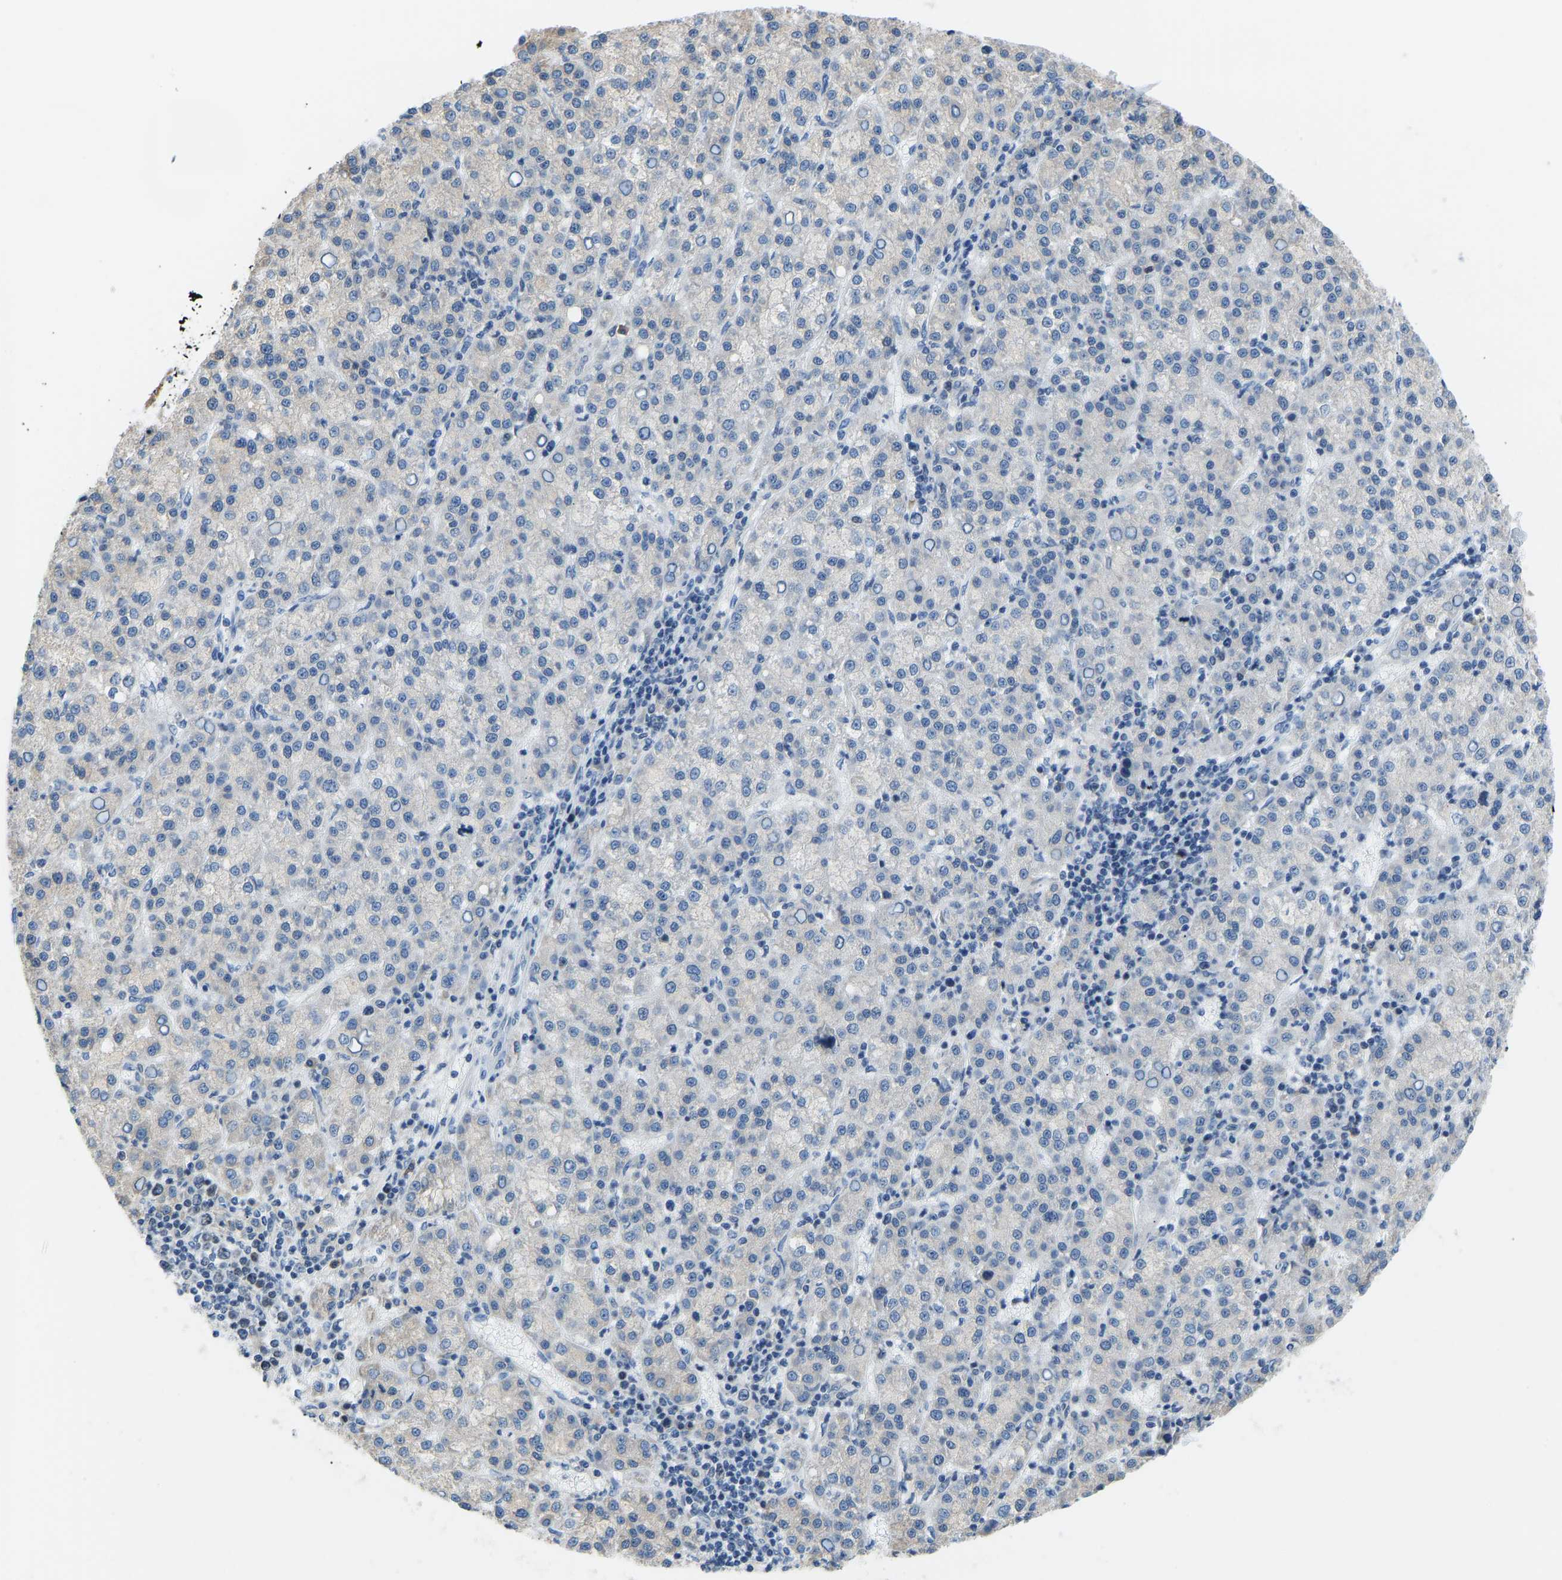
{"staining": {"intensity": "negative", "quantity": "none", "location": "none"}, "tissue": "liver cancer", "cell_type": "Tumor cells", "image_type": "cancer", "snomed": [{"axis": "morphology", "description": "Carcinoma, Hepatocellular, NOS"}, {"axis": "topography", "description": "Liver"}], "caption": "Immunohistochemical staining of human liver hepatocellular carcinoma reveals no significant expression in tumor cells. The staining was performed using DAB to visualize the protein expression in brown, while the nuclei were stained in blue with hematoxylin (Magnification: 20x).", "gene": "VRK1", "patient": {"sex": "female", "age": 58}}